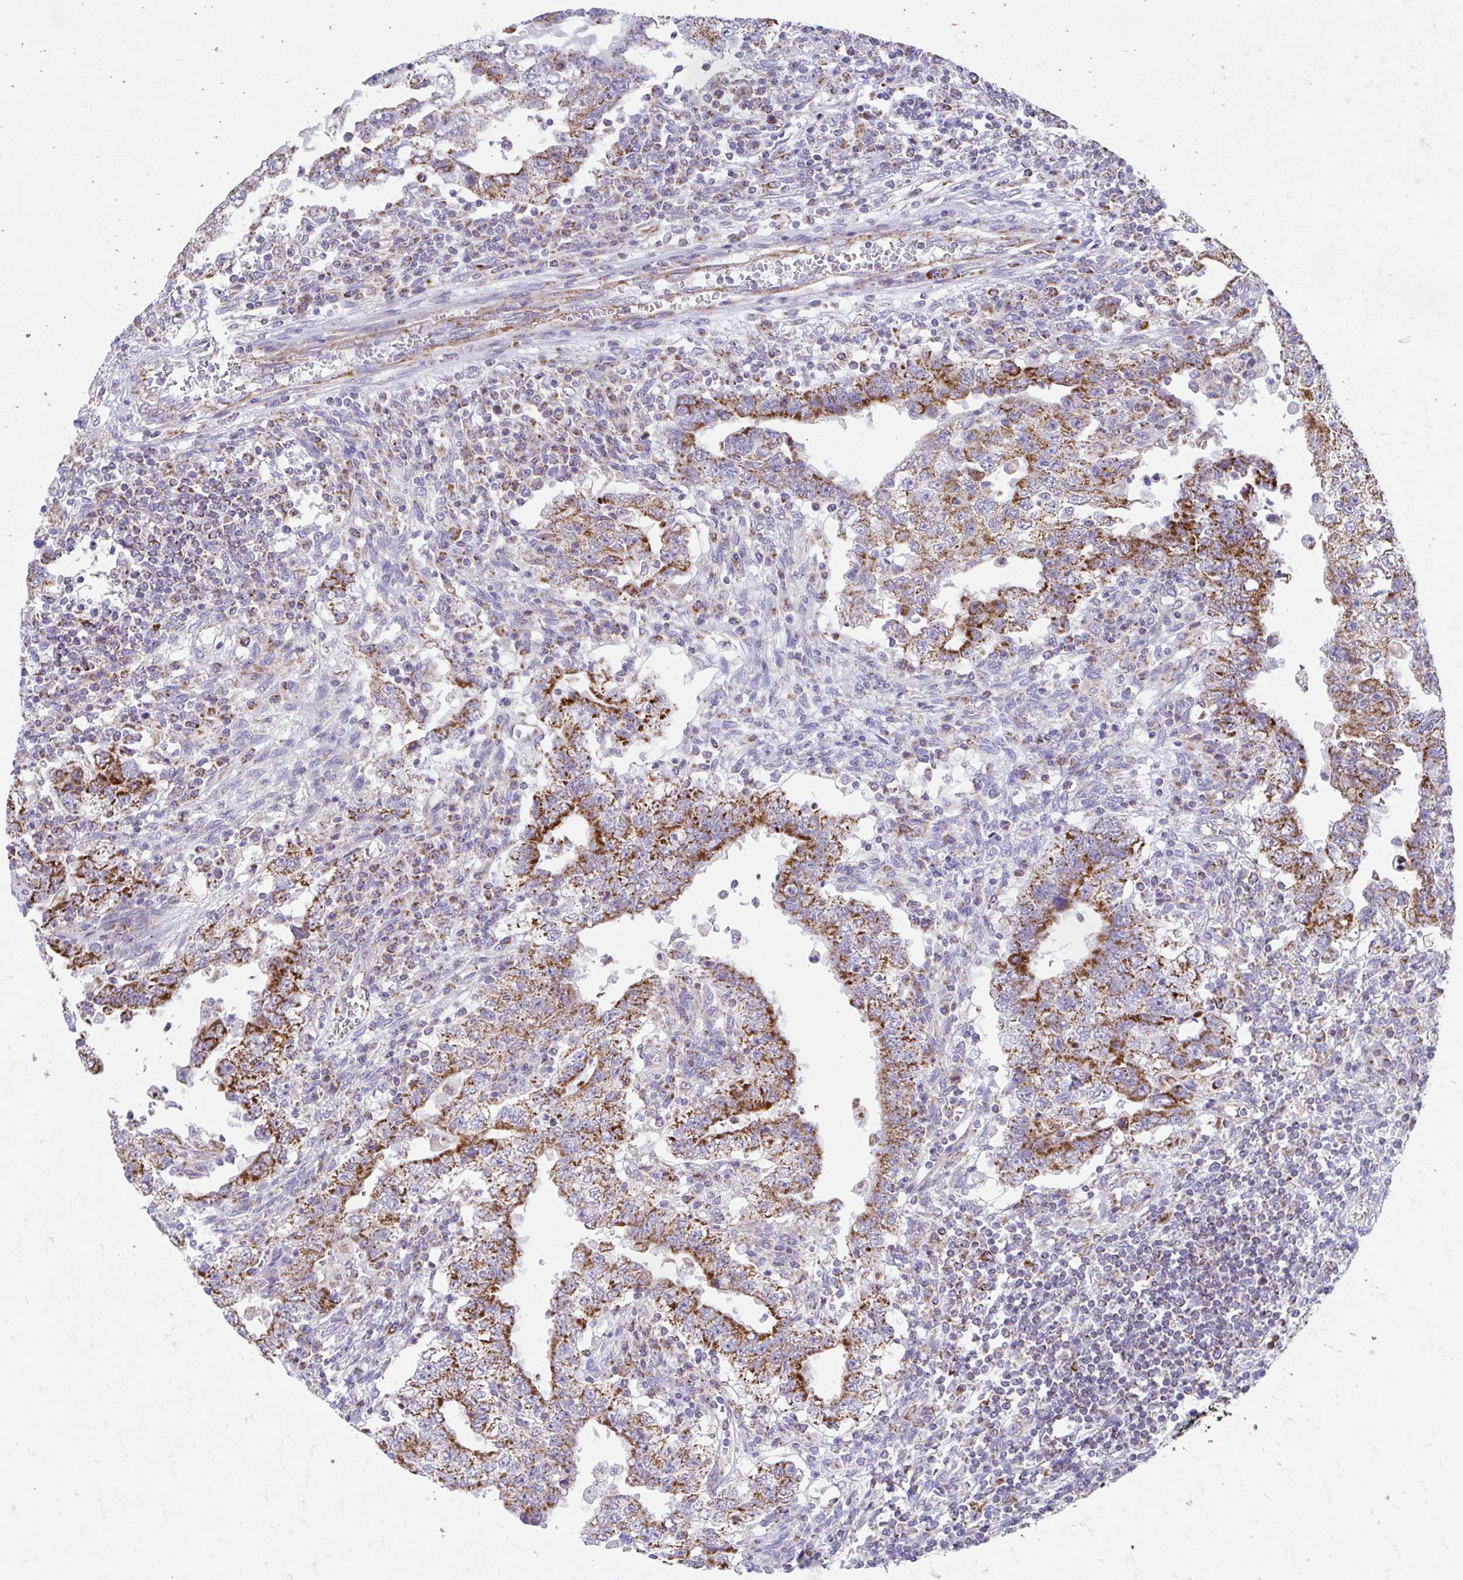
{"staining": {"intensity": "strong", "quantity": ">75%", "location": "cytoplasmic/membranous"}, "tissue": "testis cancer", "cell_type": "Tumor cells", "image_type": "cancer", "snomed": [{"axis": "morphology", "description": "Carcinoma, Embryonal, NOS"}, {"axis": "topography", "description": "Testis"}], "caption": "A high-resolution micrograph shows IHC staining of testis cancer (embryonal carcinoma), which displays strong cytoplasmic/membranous expression in about >75% of tumor cells.", "gene": "MRPL19", "patient": {"sex": "male", "age": 26}}